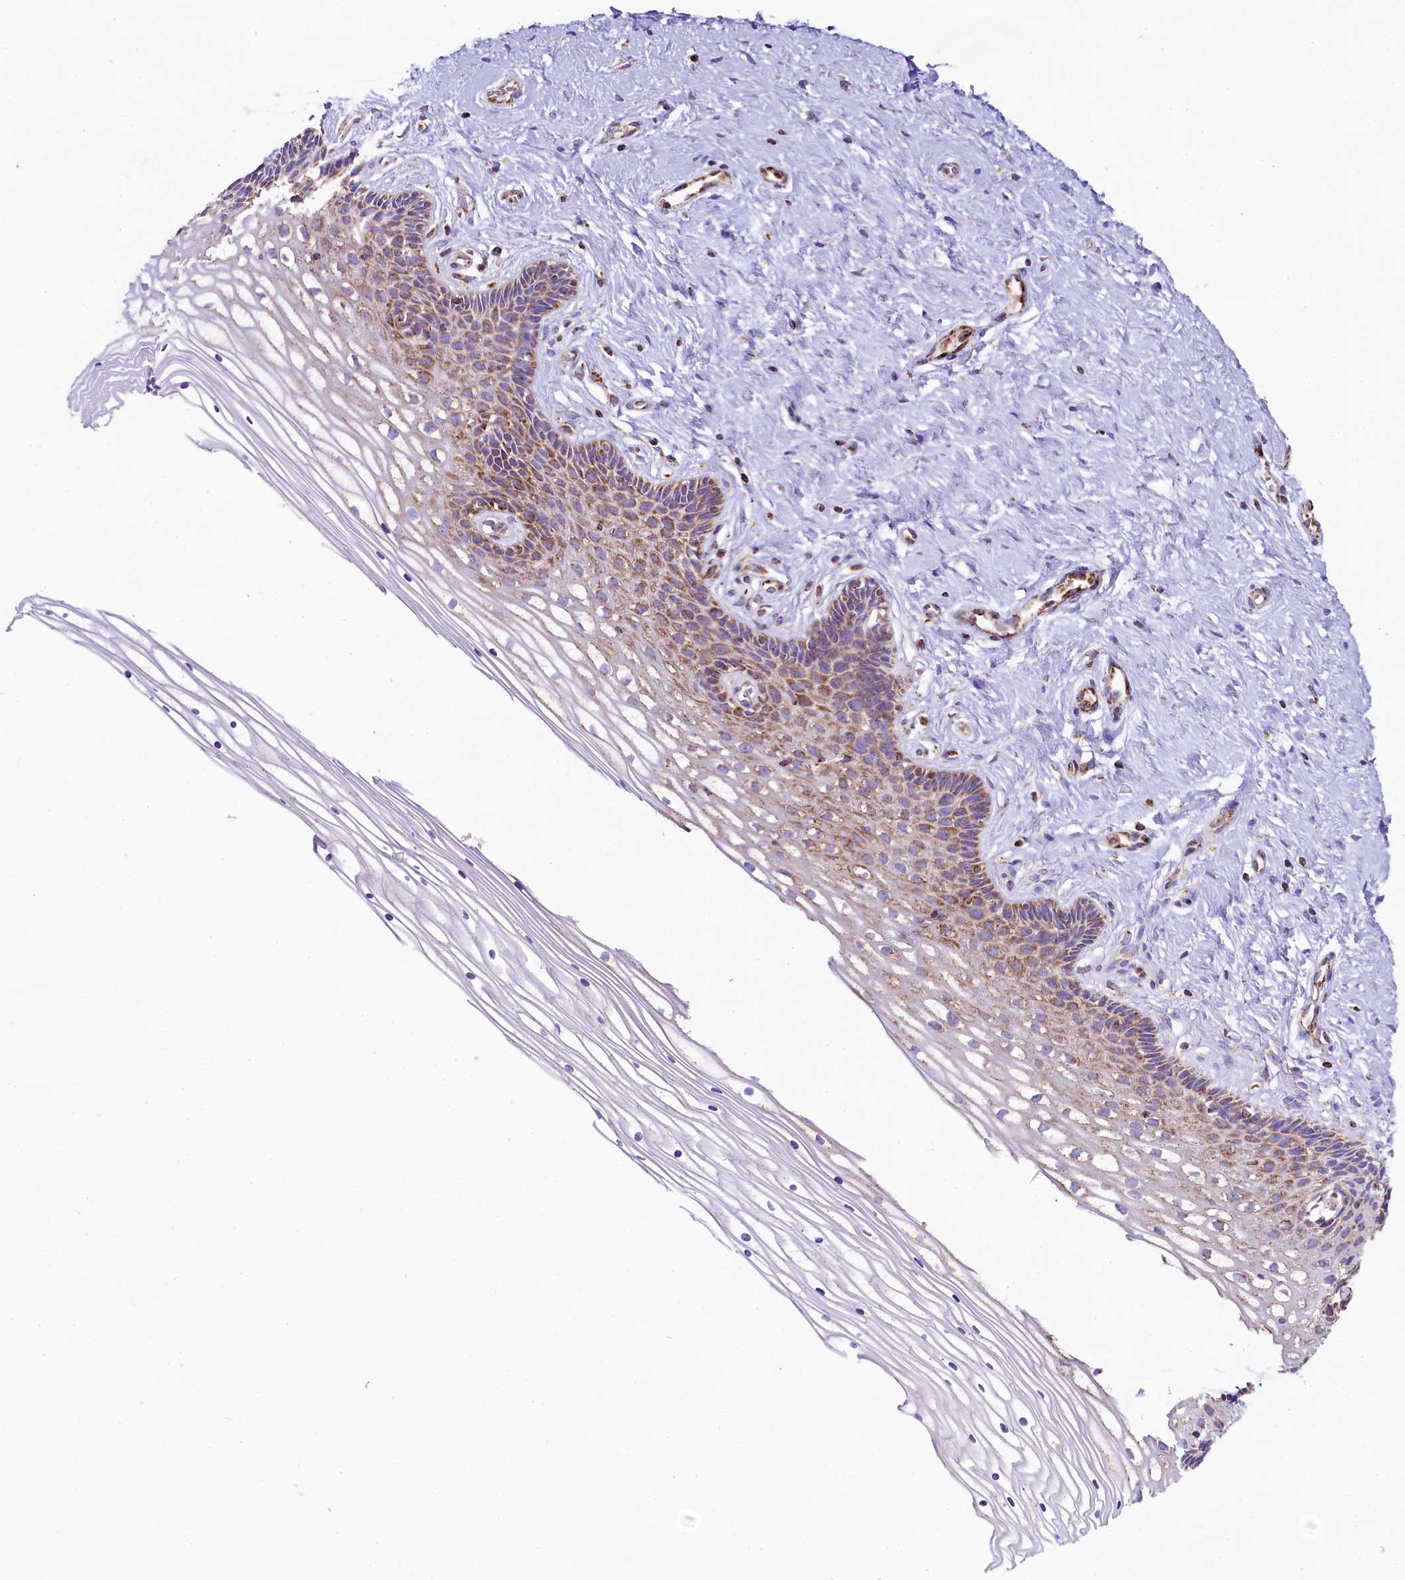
{"staining": {"intensity": "strong", "quantity": ">75%", "location": "cytoplasmic/membranous"}, "tissue": "cervix", "cell_type": "Glandular cells", "image_type": "normal", "snomed": [{"axis": "morphology", "description": "Normal tissue, NOS"}, {"axis": "topography", "description": "Cervix"}], "caption": "A micrograph of cervix stained for a protein reveals strong cytoplasmic/membranous brown staining in glandular cells. Nuclei are stained in blue.", "gene": "CLYBL", "patient": {"sex": "female", "age": 33}}